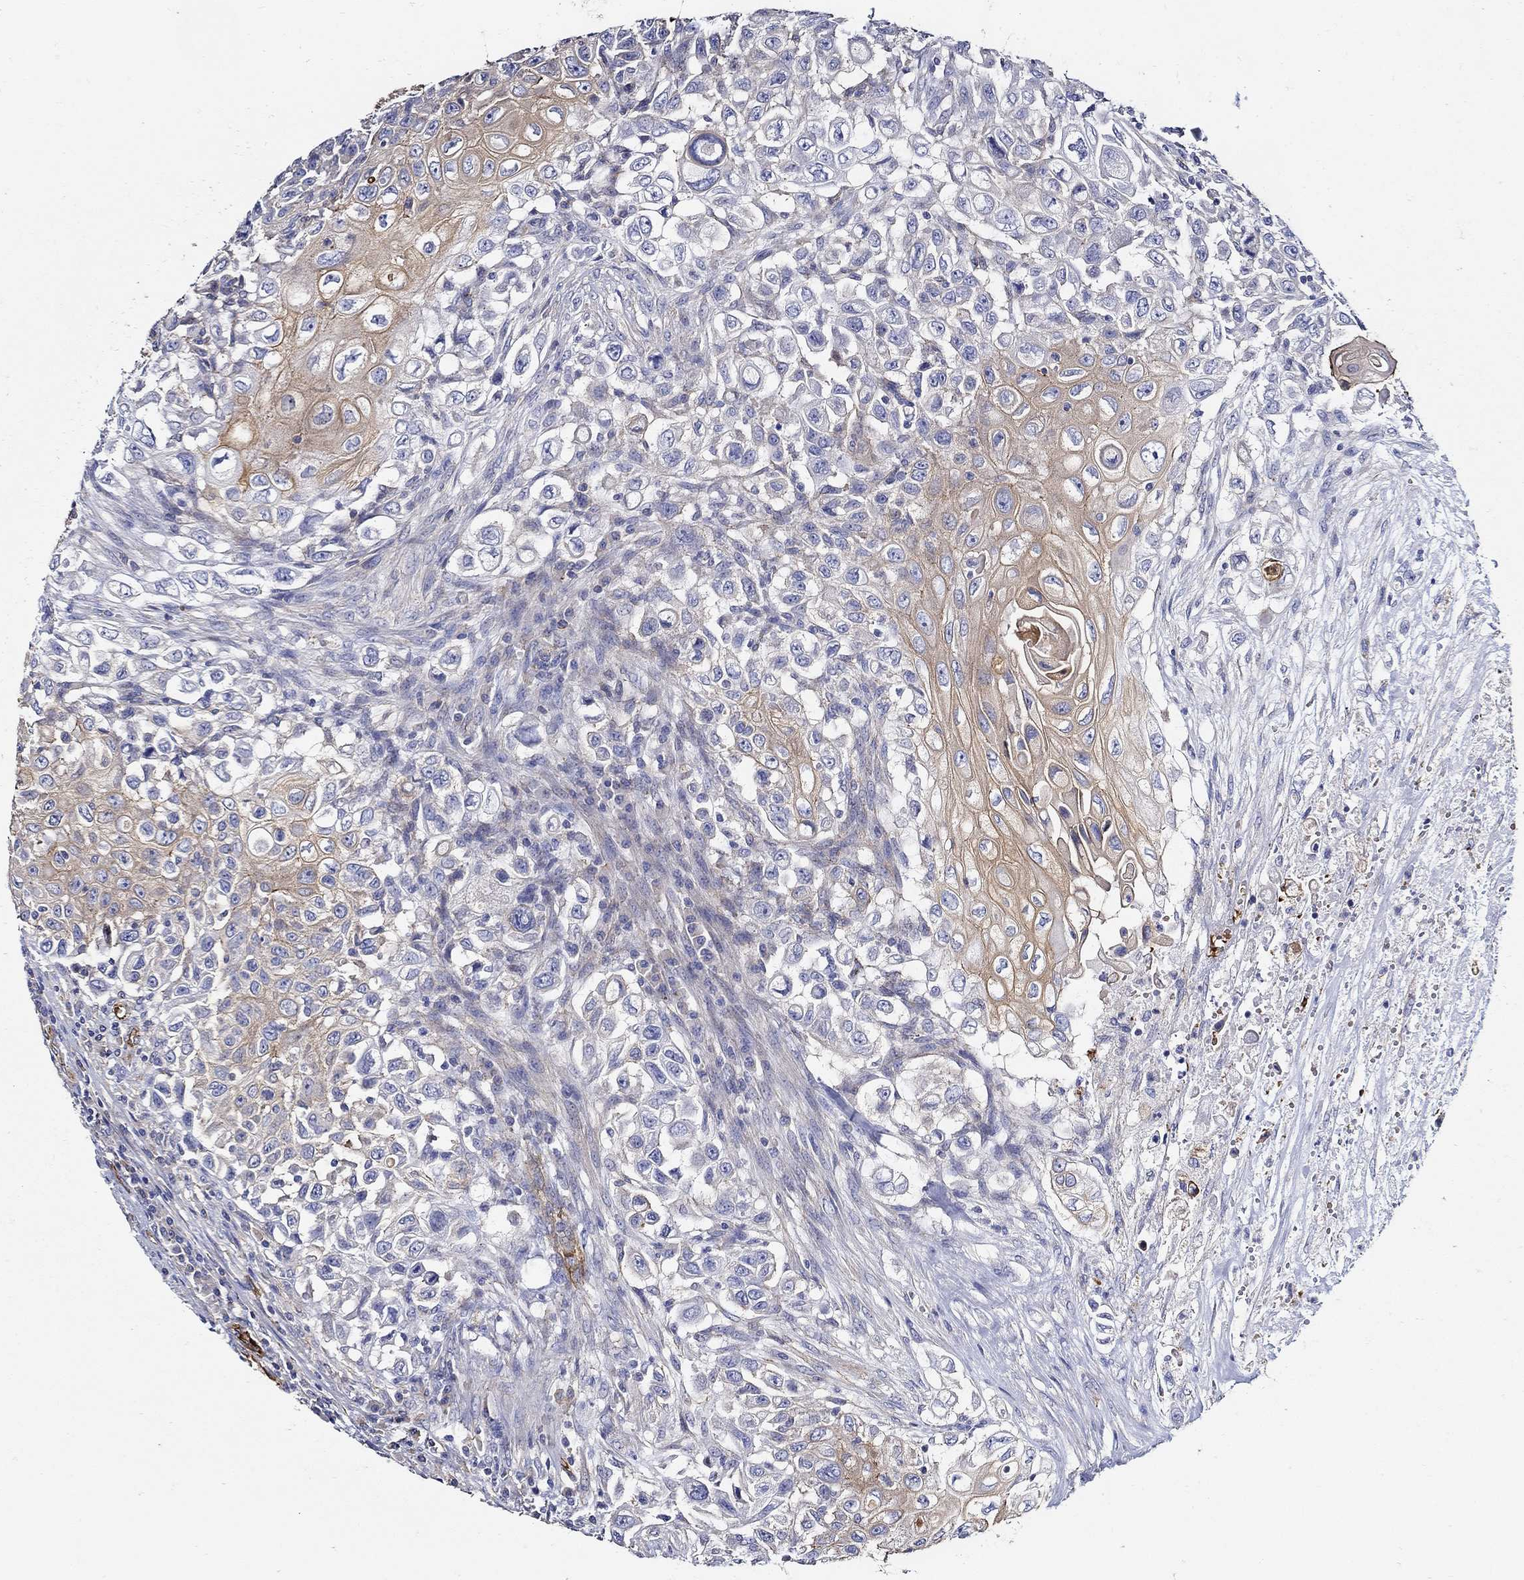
{"staining": {"intensity": "moderate", "quantity": "<25%", "location": "cytoplasmic/membranous"}, "tissue": "urothelial cancer", "cell_type": "Tumor cells", "image_type": "cancer", "snomed": [{"axis": "morphology", "description": "Urothelial carcinoma, High grade"}, {"axis": "topography", "description": "Urinary bladder"}], "caption": "Urothelial cancer stained for a protein (brown) demonstrates moderate cytoplasmic/membranous positive positivity in approximately <25% of tumor cells.", "gene": "APBB3", "patient": {"sex": "female", "age": 56}}